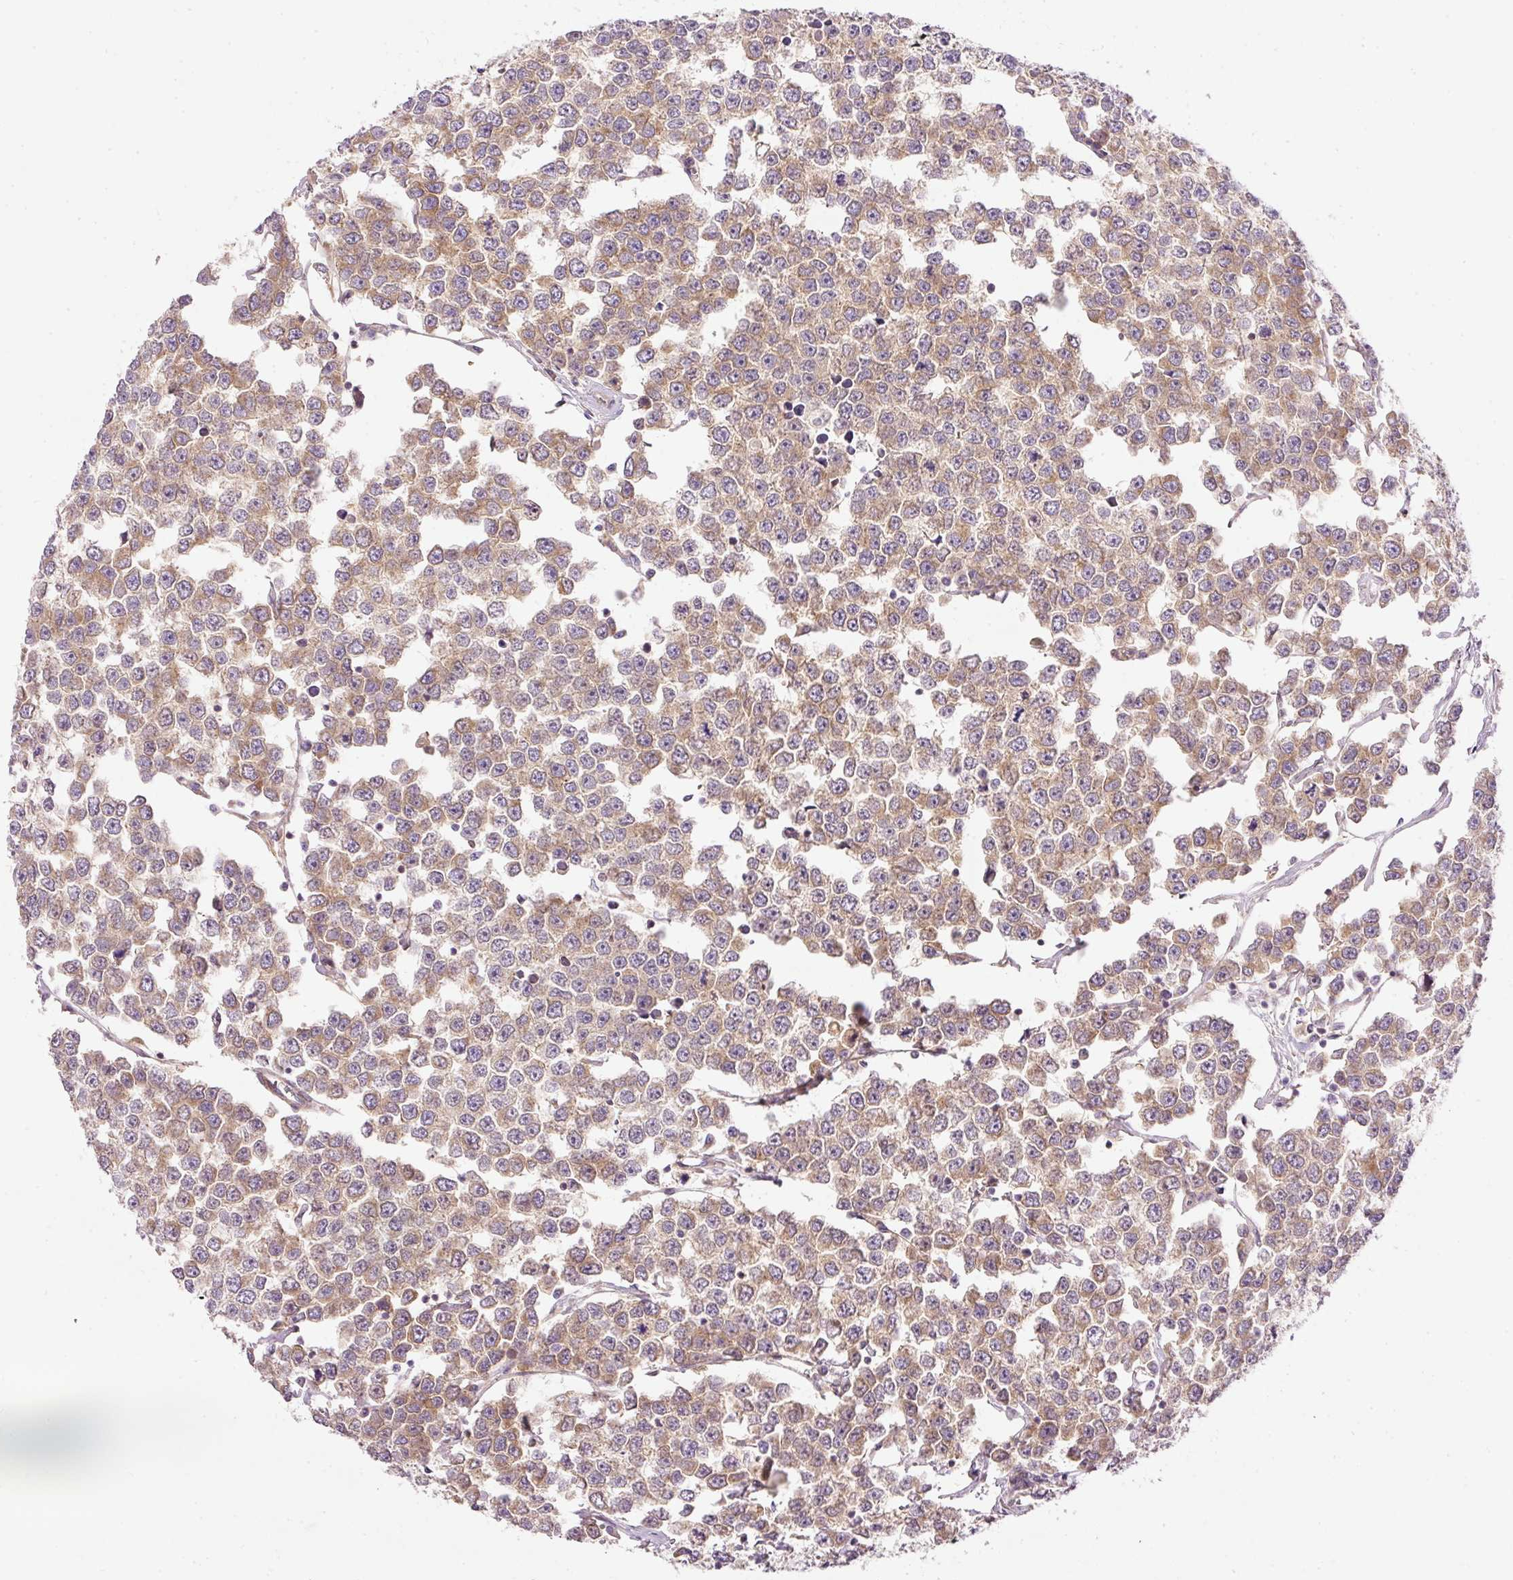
{"staining": {"intensity": "strong", "quantity": "25%-75%", "location": "cytoplasmic/membranous"}, "tissue": "testis cancer", "cell_type": "Tumor cells", "image_type": "cancer", "snomed": [{"axis": "morphology", "description": "Seminoma, NOS"}, {"axis": "morphology", "description": "Carcinoma, Embryonal, NOS"}, {"axis": "topography", "description": "Testis"}], "caption": "Immunohistochemical staining of human testis cancer displays high levels of strong cytoplasmic/membranous positivity in approximately 25%-75% of tumor cells.", "gene": "TBC1D2B", "patient": {"sex": "male", "age": 52}}